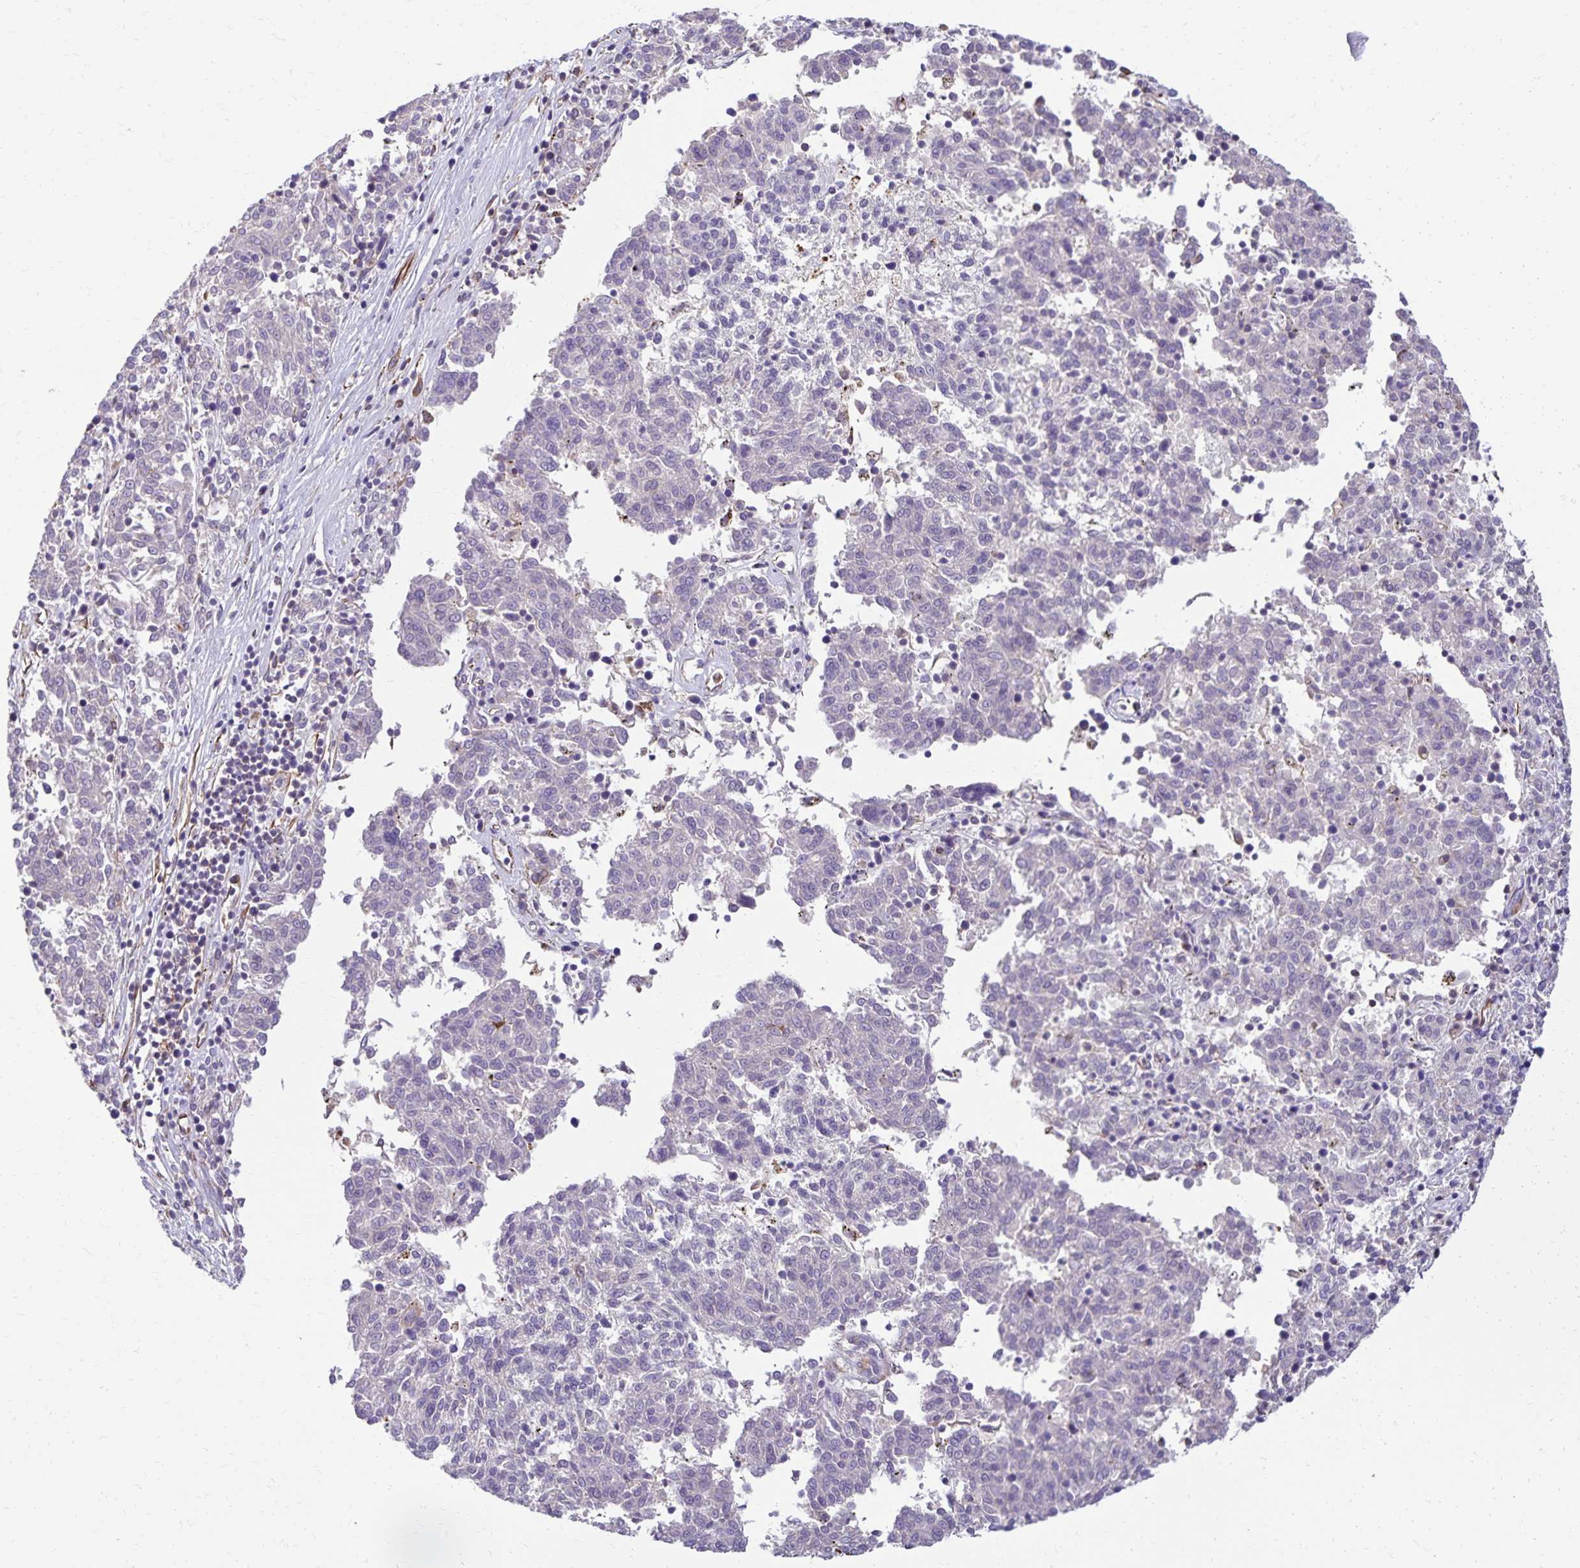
{"staining": {"intensity": "negative", "quantity": "none", "location": "none"}, "tissue": "melanoma", "cell_type": "Tumor cells", "image_type": "cancer", "snomed": [{"axis": "morphology", "description": "Malignant melanoma, NOS"}, {"axis": "topography", "description": "Skin"}], "caption": "DAB (3,3'-diaminobenzidine) immunohistochemical staining of melanoma shows no significant staining in tumor cells.", "gene": "TRPV6", "patient": {"sex": "female", "age": 72}}